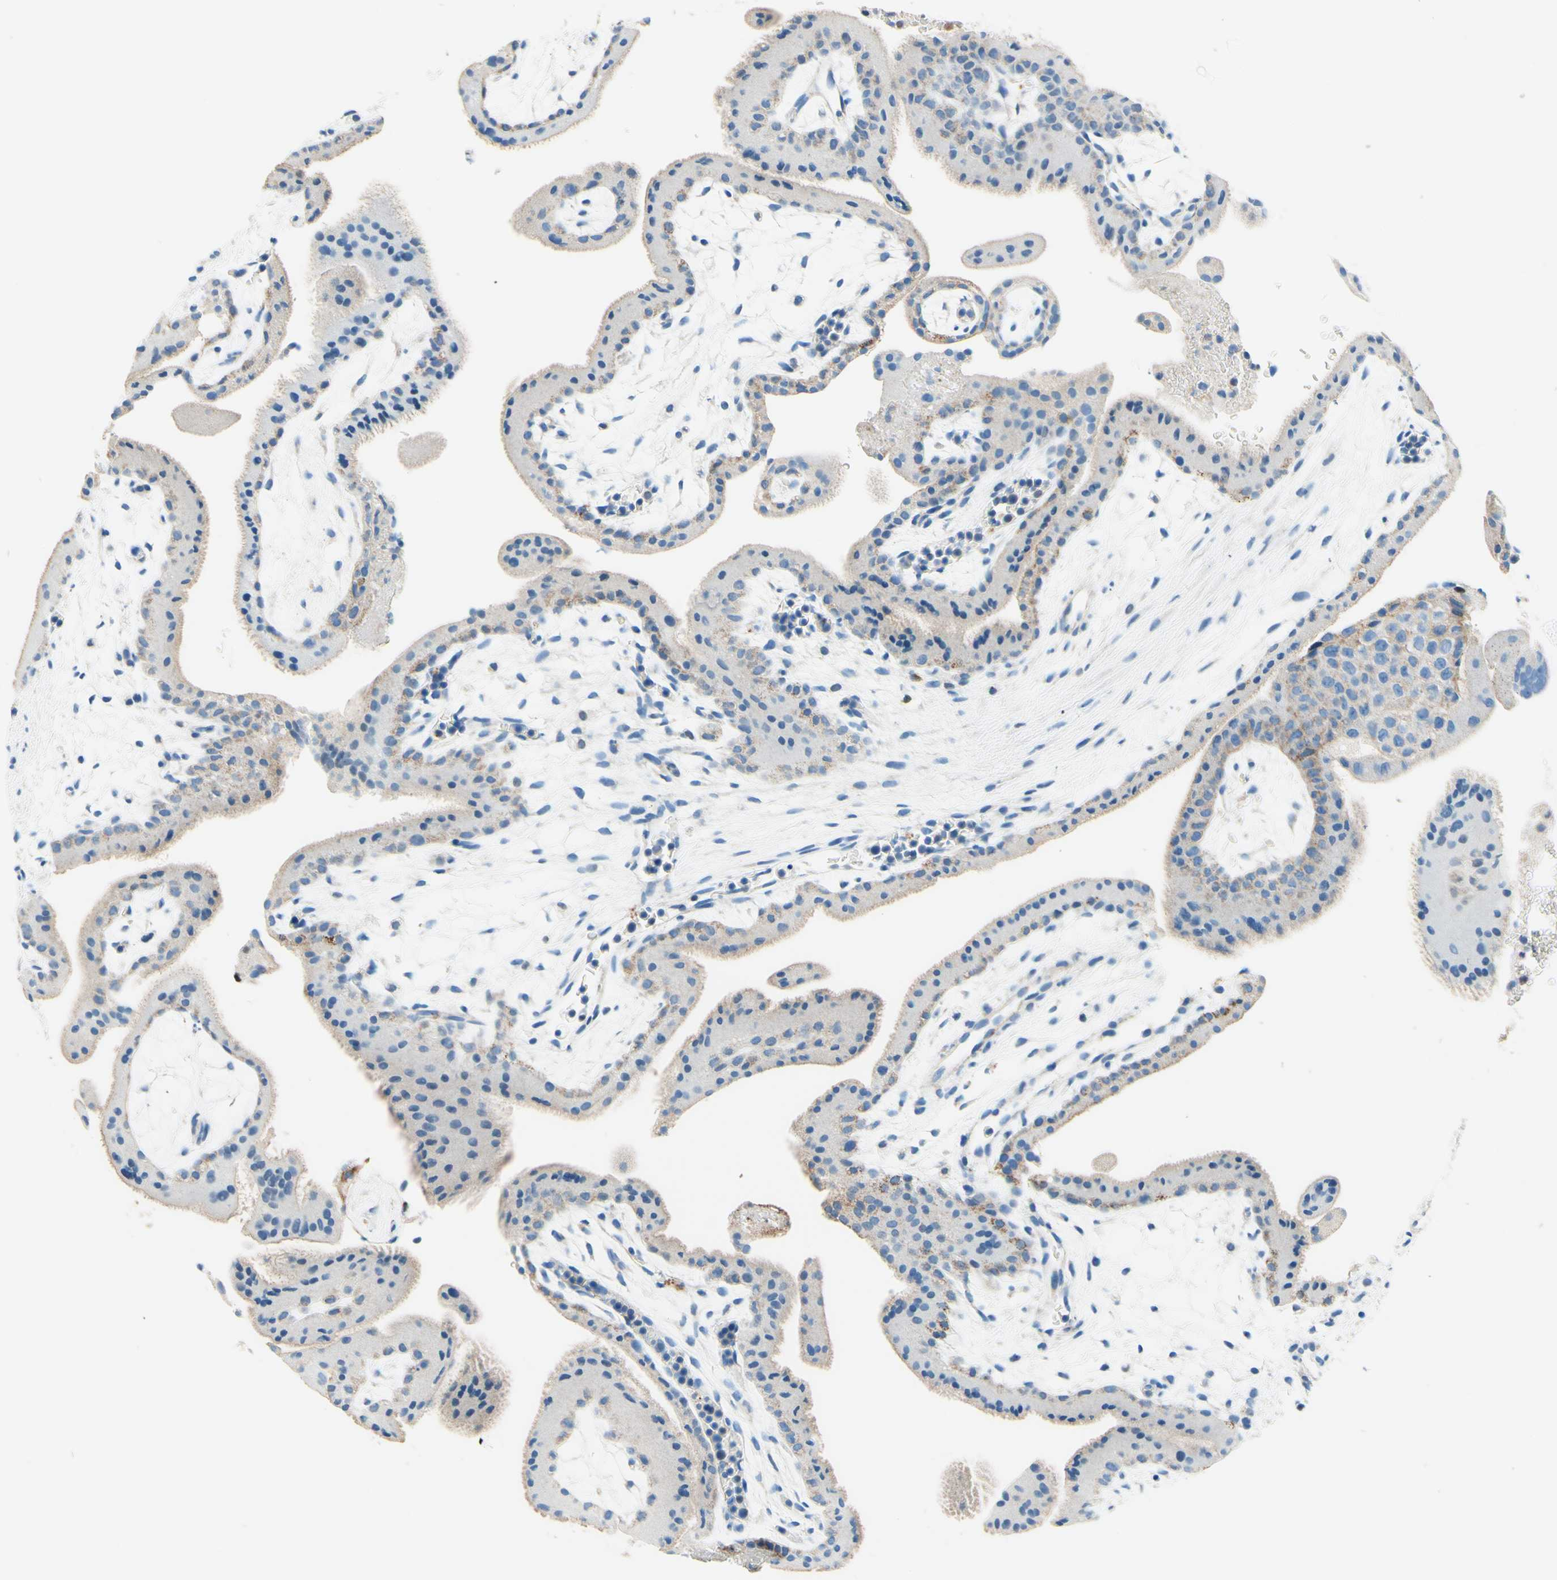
{"staining": {"intensity": "weak", "quantity": "25%-75%", "location": "nuclear"}, "tissue": "placenta", "cell_type": "Trophoblastic cells", "image_type": "normal", "snomed": [{"axis": "morphology", "description": "Normal tissue, NOS"}, {"axis": "topography", "description": "Placenta"}], "caption": "Immunohistochemistry (IHC) photomicrograph of normal placenta: human placenta stained using immunohistochemistry (IHC) demonstrates low levels of weak protein expression localized specifically in the nuclear of trophoblastic cells, appearing as a nuclear brown color.", "gene": "CBX7", "patient": {"sex": "female", "age": 19}}